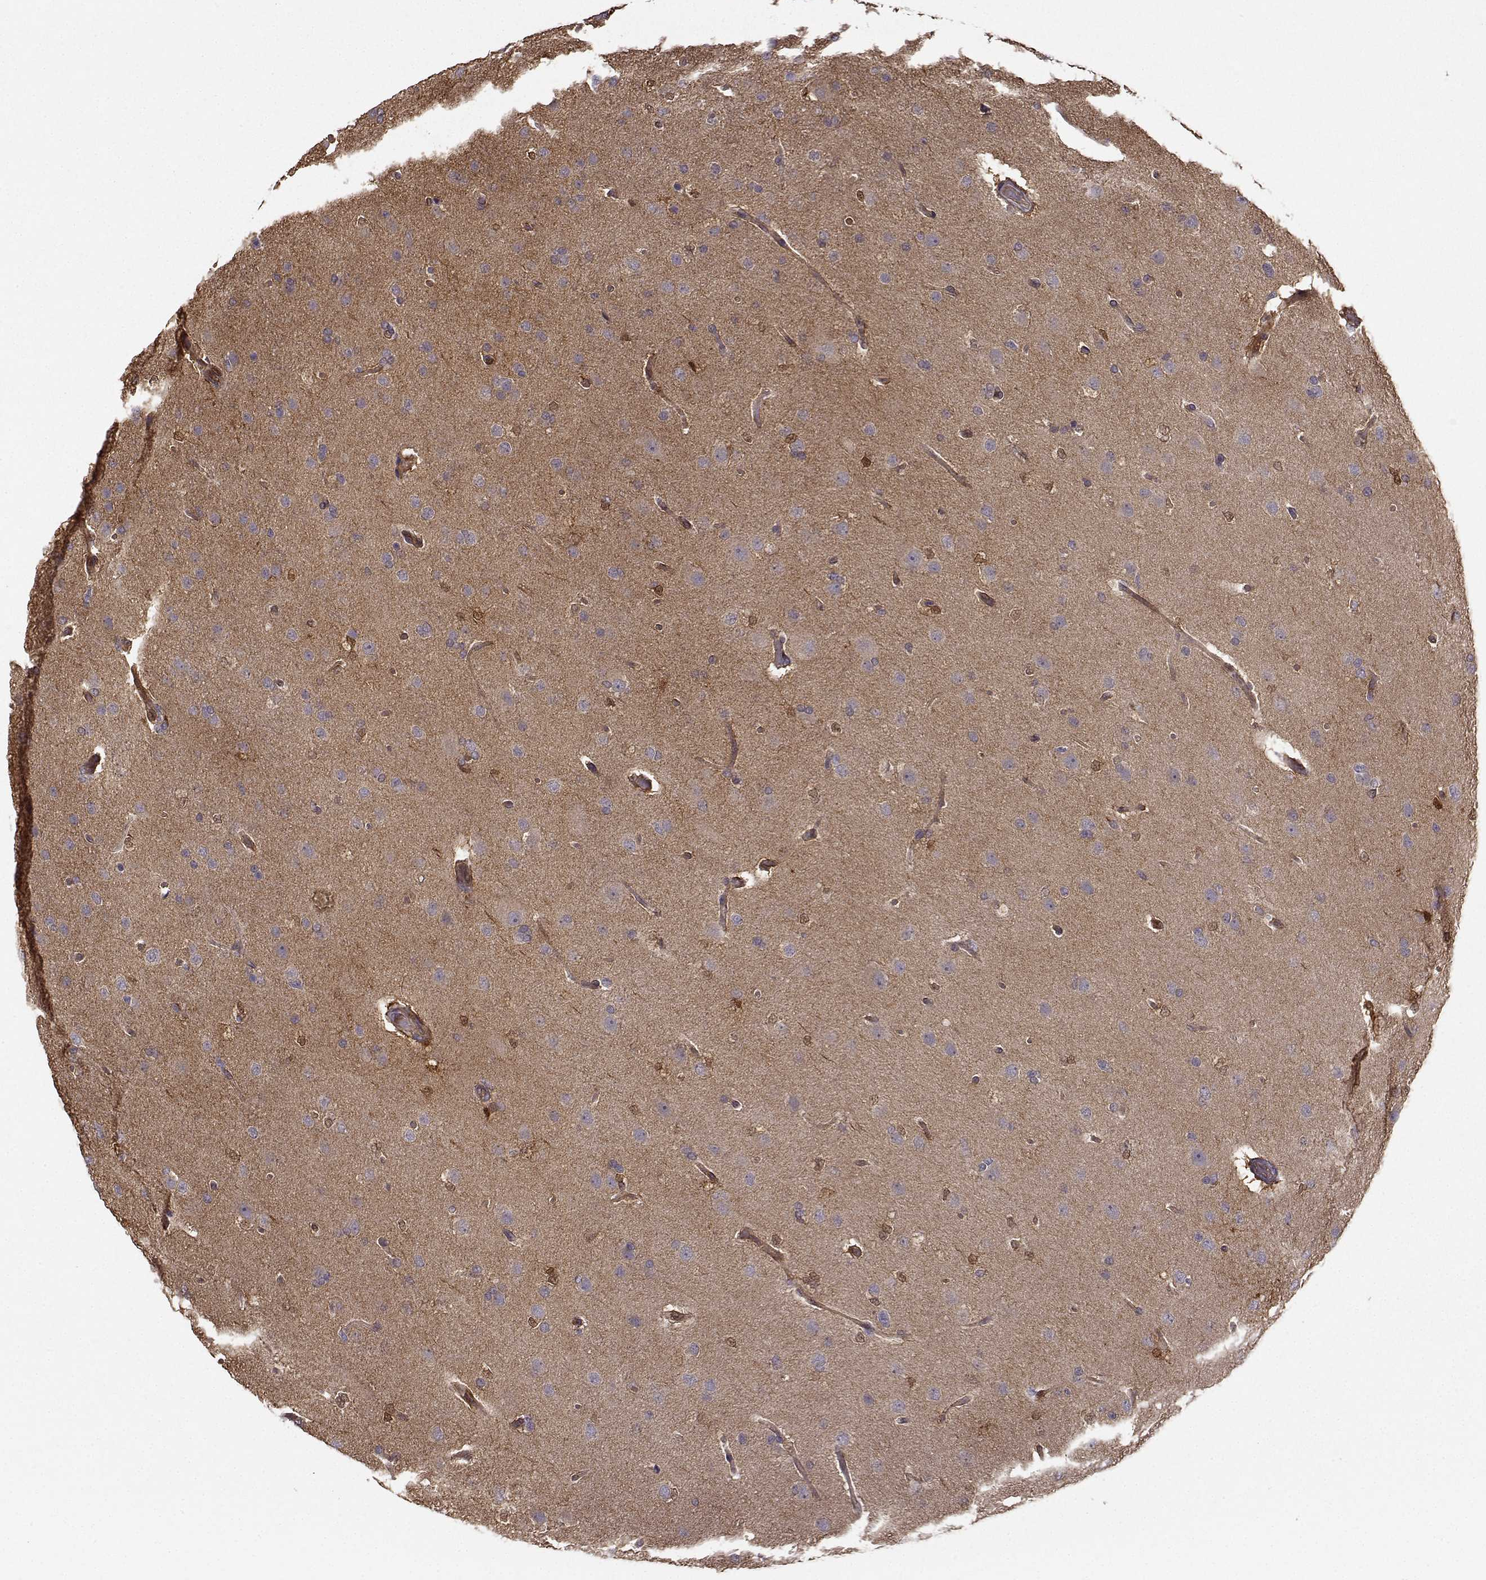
{"staining": {"intensity": "negative", "quantity": "none", "location": "none"}, "tissue": "glioma", "cell_type": "Tumor cells", "image_type": "cancer", "snomed": [{"axis": "morphology", "description": "Glioma, malignant, High grade"}, {"axis": "topography", "description": "Brain"}], "caption": "An image of malignant glioma (high-grade) stained for a protein shows no brown staining in tumor cells.", "gene": "NQO1", "patient": {"sex": "male", "age": 68}}